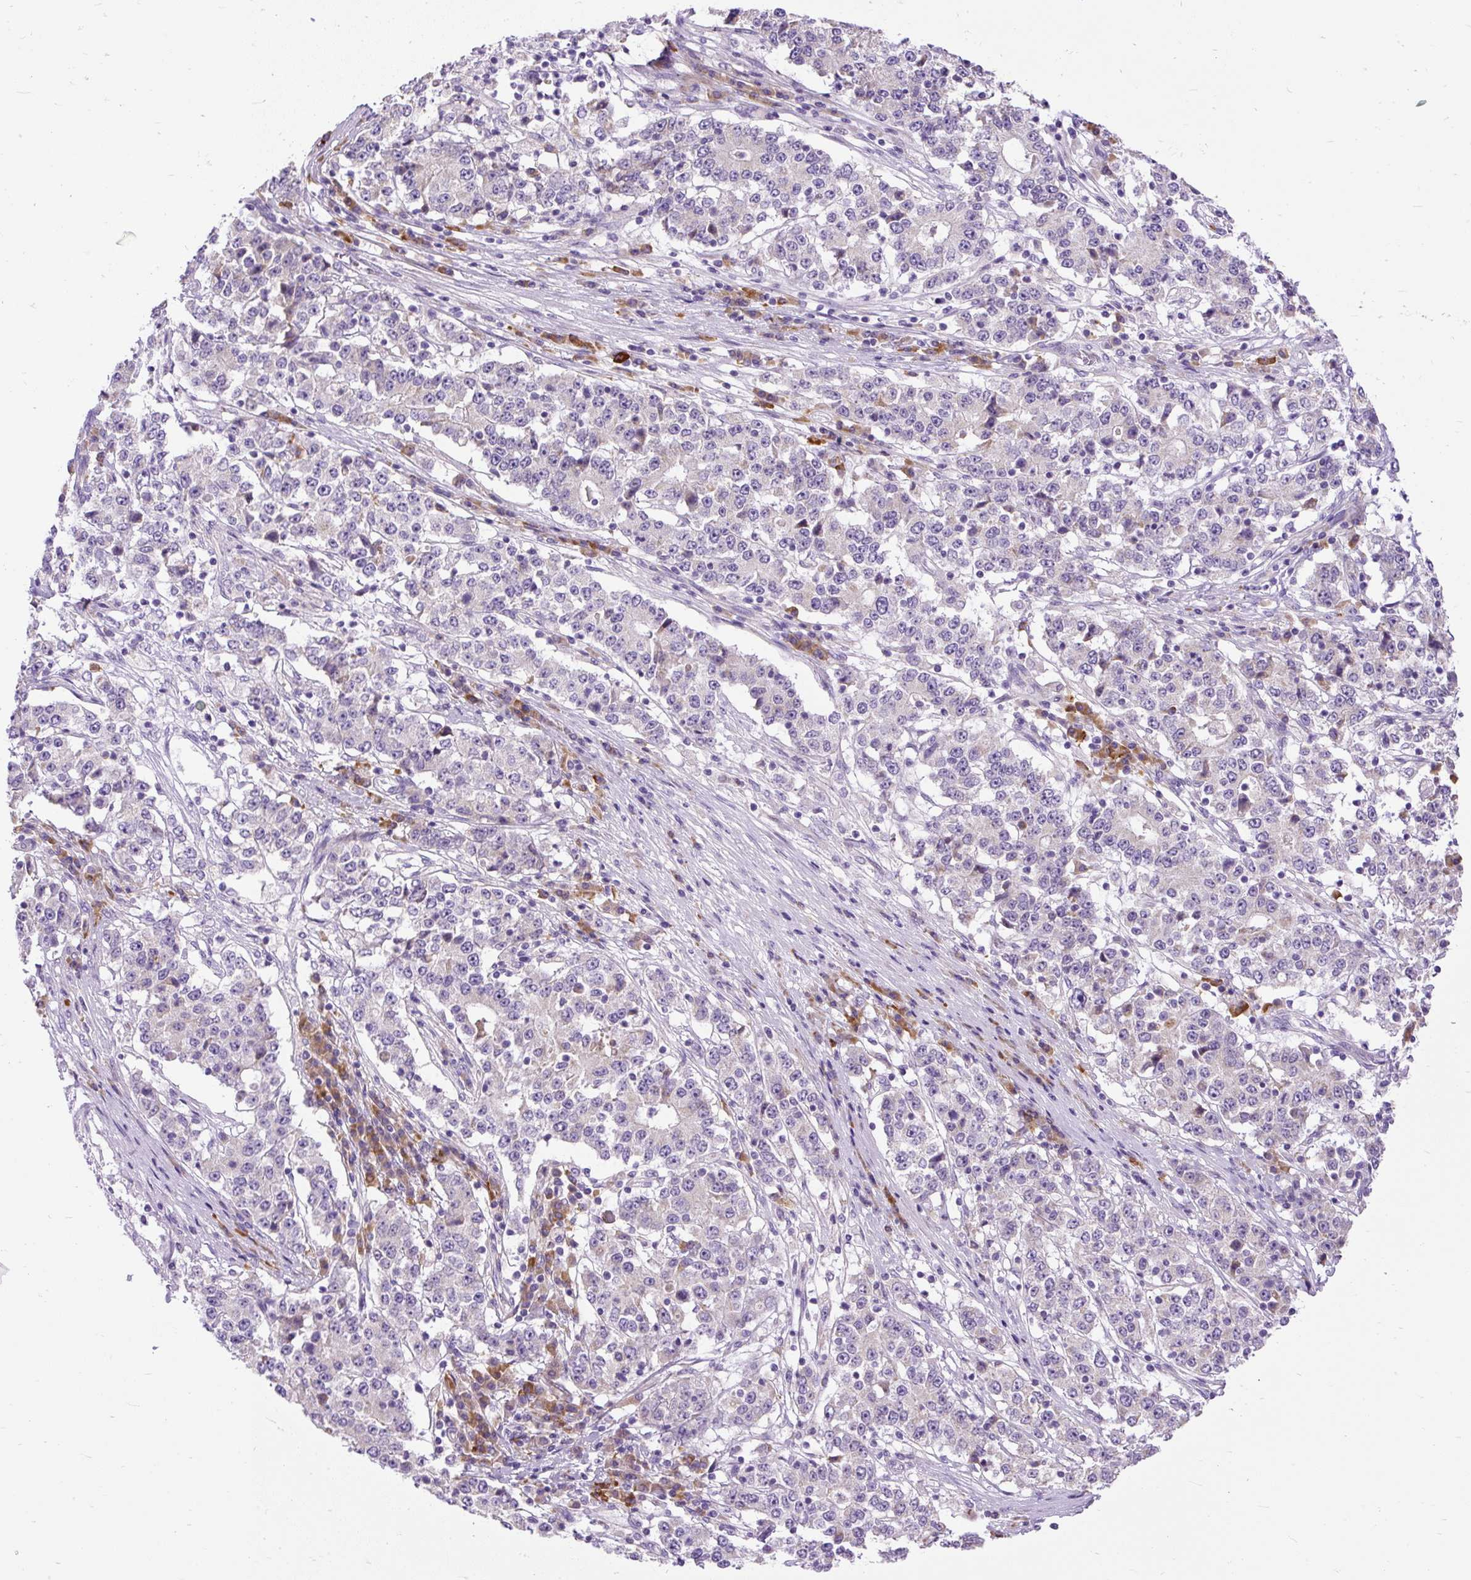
{"staining": {"intensity": "negative", "quantity": "none", "location": "none"}, "tissue": "stomach cancer", "cell_type": "Tumor cells", "image_type": "cancer", "snomed": [{"axis": "morphology", "description": "Adenocarcinoma, NOS"}, {"axis": "topography", "description": "Stomach"}], "caption": "Immunohistochemical staining of human stomach cancer exhibits no significant positivity in tumor cells. Brightfield microscopy of immunohistochemistry (IHC) stained with DAB (3,3'-diaminobenzidine) (brown) and hematoxylin (blue), captured at high magnification.", "gene": "SYBU", "patient": {"sex": "male", "age": 59}}